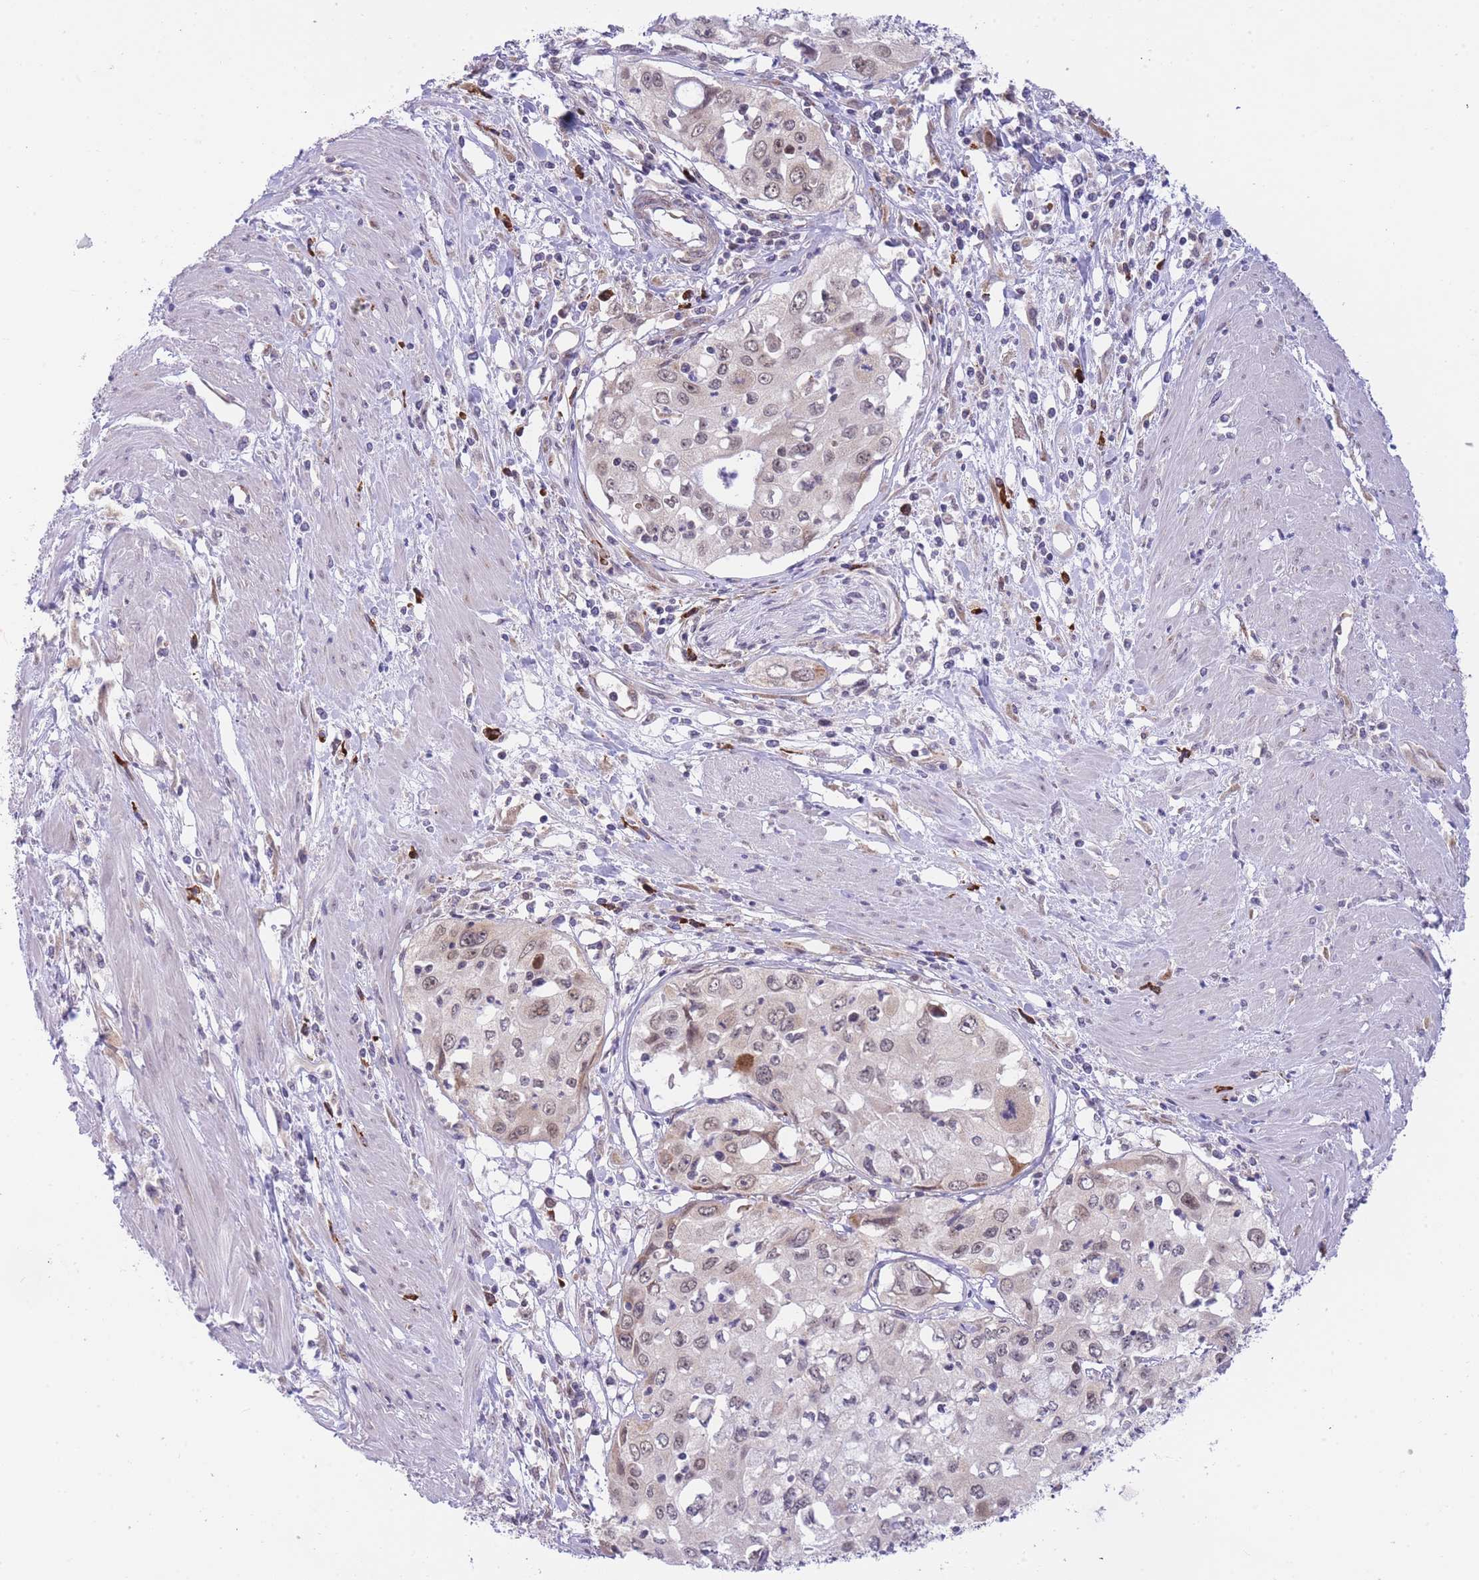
{"staining": {"intensity": "weak", "quantity": "<25%", "location": "nuclear"}, "tissue": "cervical cancer", "cell_type": "Tumor cells", "image_type": "cancer", "snomed": [{"axis": "morphology", "description": "Squamous cell carcinoma, NOS"}, {"axis": "topography", "description": "Cervix"}], "caption": "Immunohistochemistry of cervical squamous cell carcinoma reveals no expression in tumor cells. Nuclei are stained in blue.", "gene": "EXOSC8", "patient": {"sex": "female", "age": 31}}